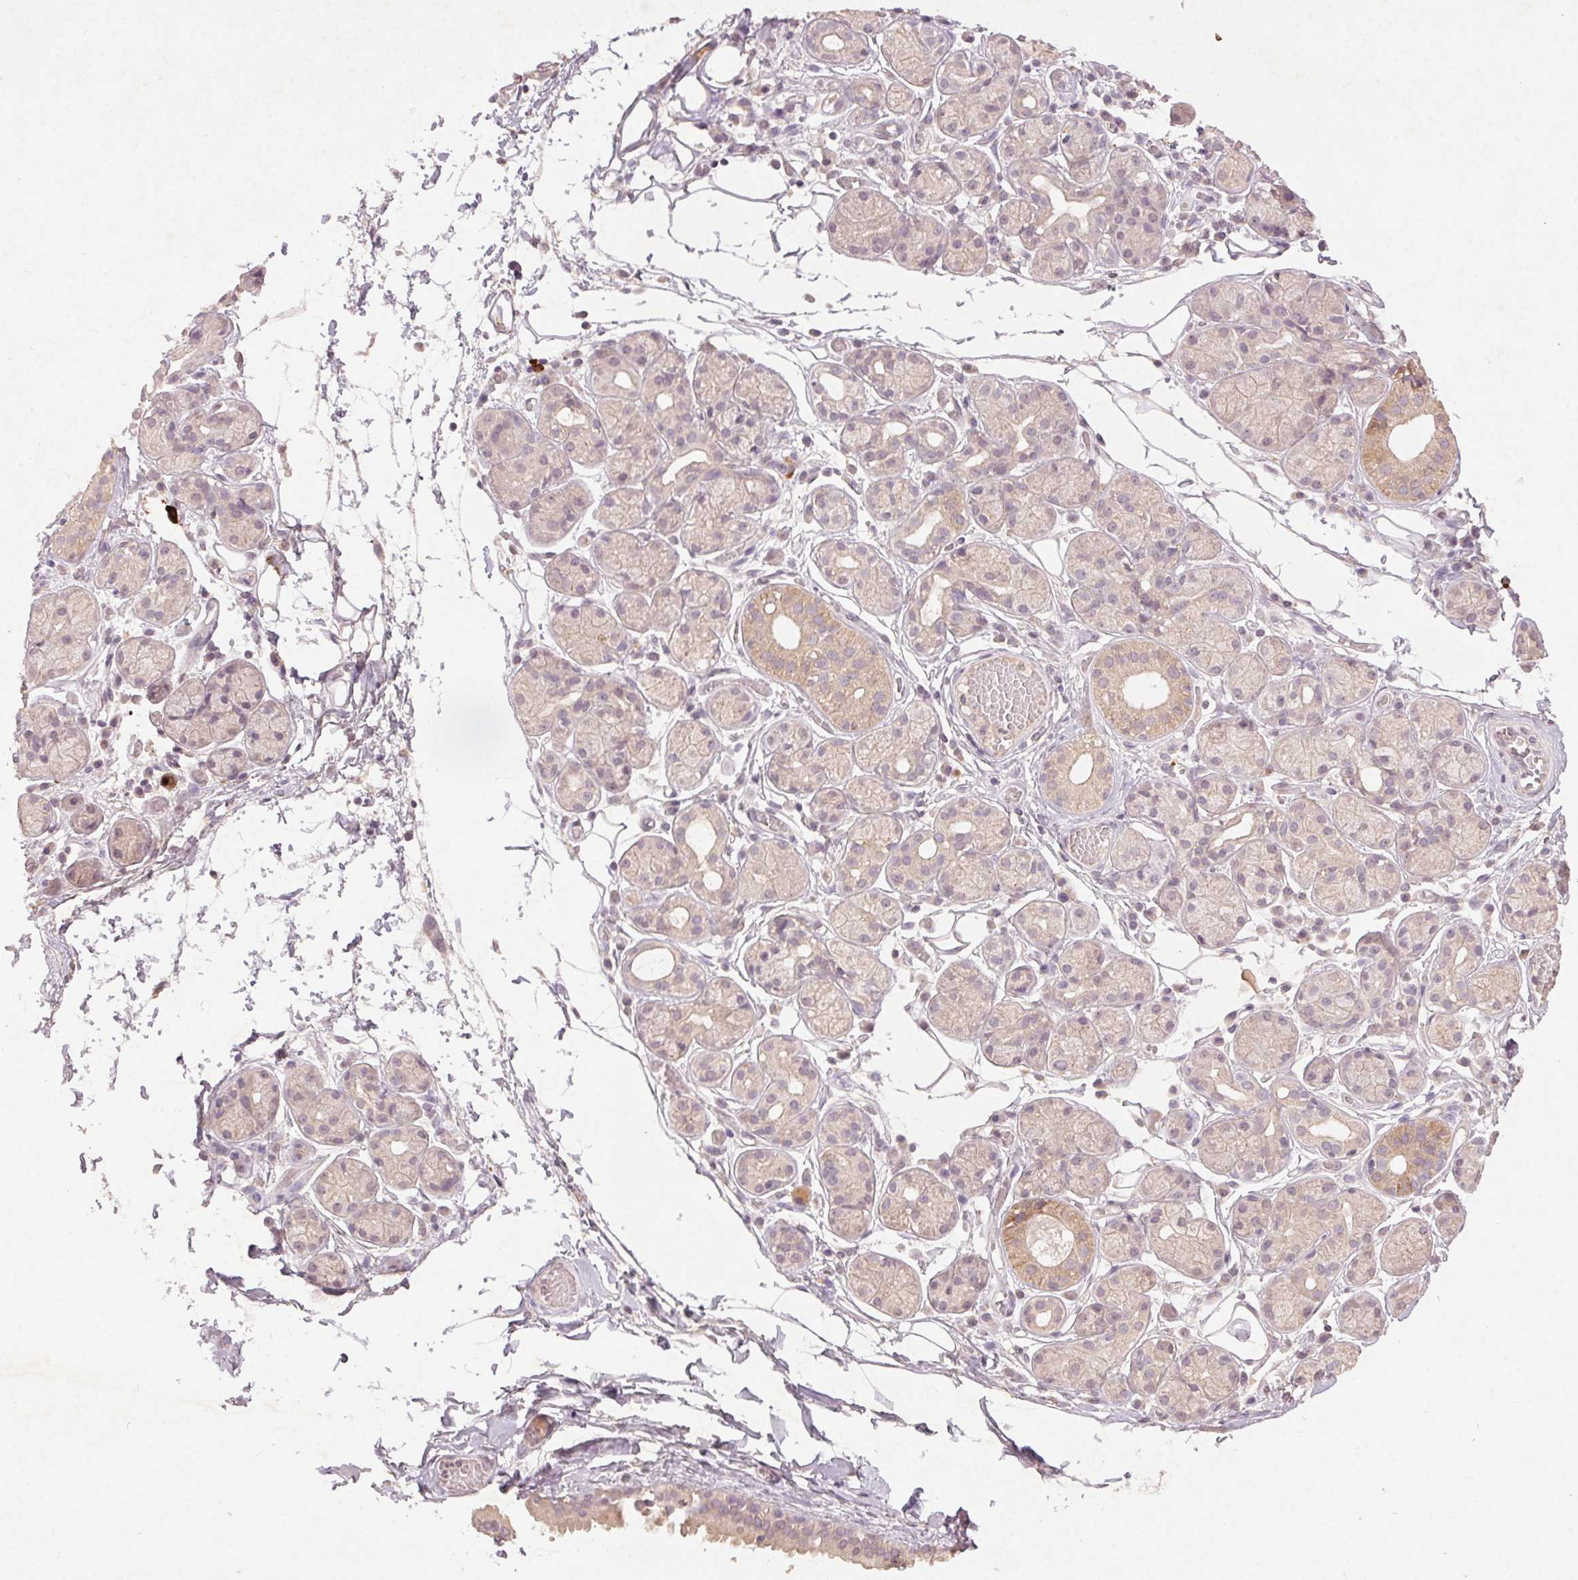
{"staining": {"intensity": "weak", "quantity": "<25%", "location": "cytoplasmic/membranous"}, "tissue": "salivary gland", "cell_type": "Glandular cells", "image_type": "normal", "snomed": [{"axis": "morphology", "description": "Normal tissue, NOS"}, {"axis": "topography", "description": "Salivary gland"}, {"axis": "topography", "description": "Peripheral nerve tissue"}], "caption": "High power microscopy image of an immunohistochemistry image of benign salivary gland, revealing no significant staining in glandular cells. (Brightfield microscopy of DAB immunohistochemistry (IHC) at high magnification).", "gene": "ENSG00000255641", "patient": {"sex": "male", "age": 71}}